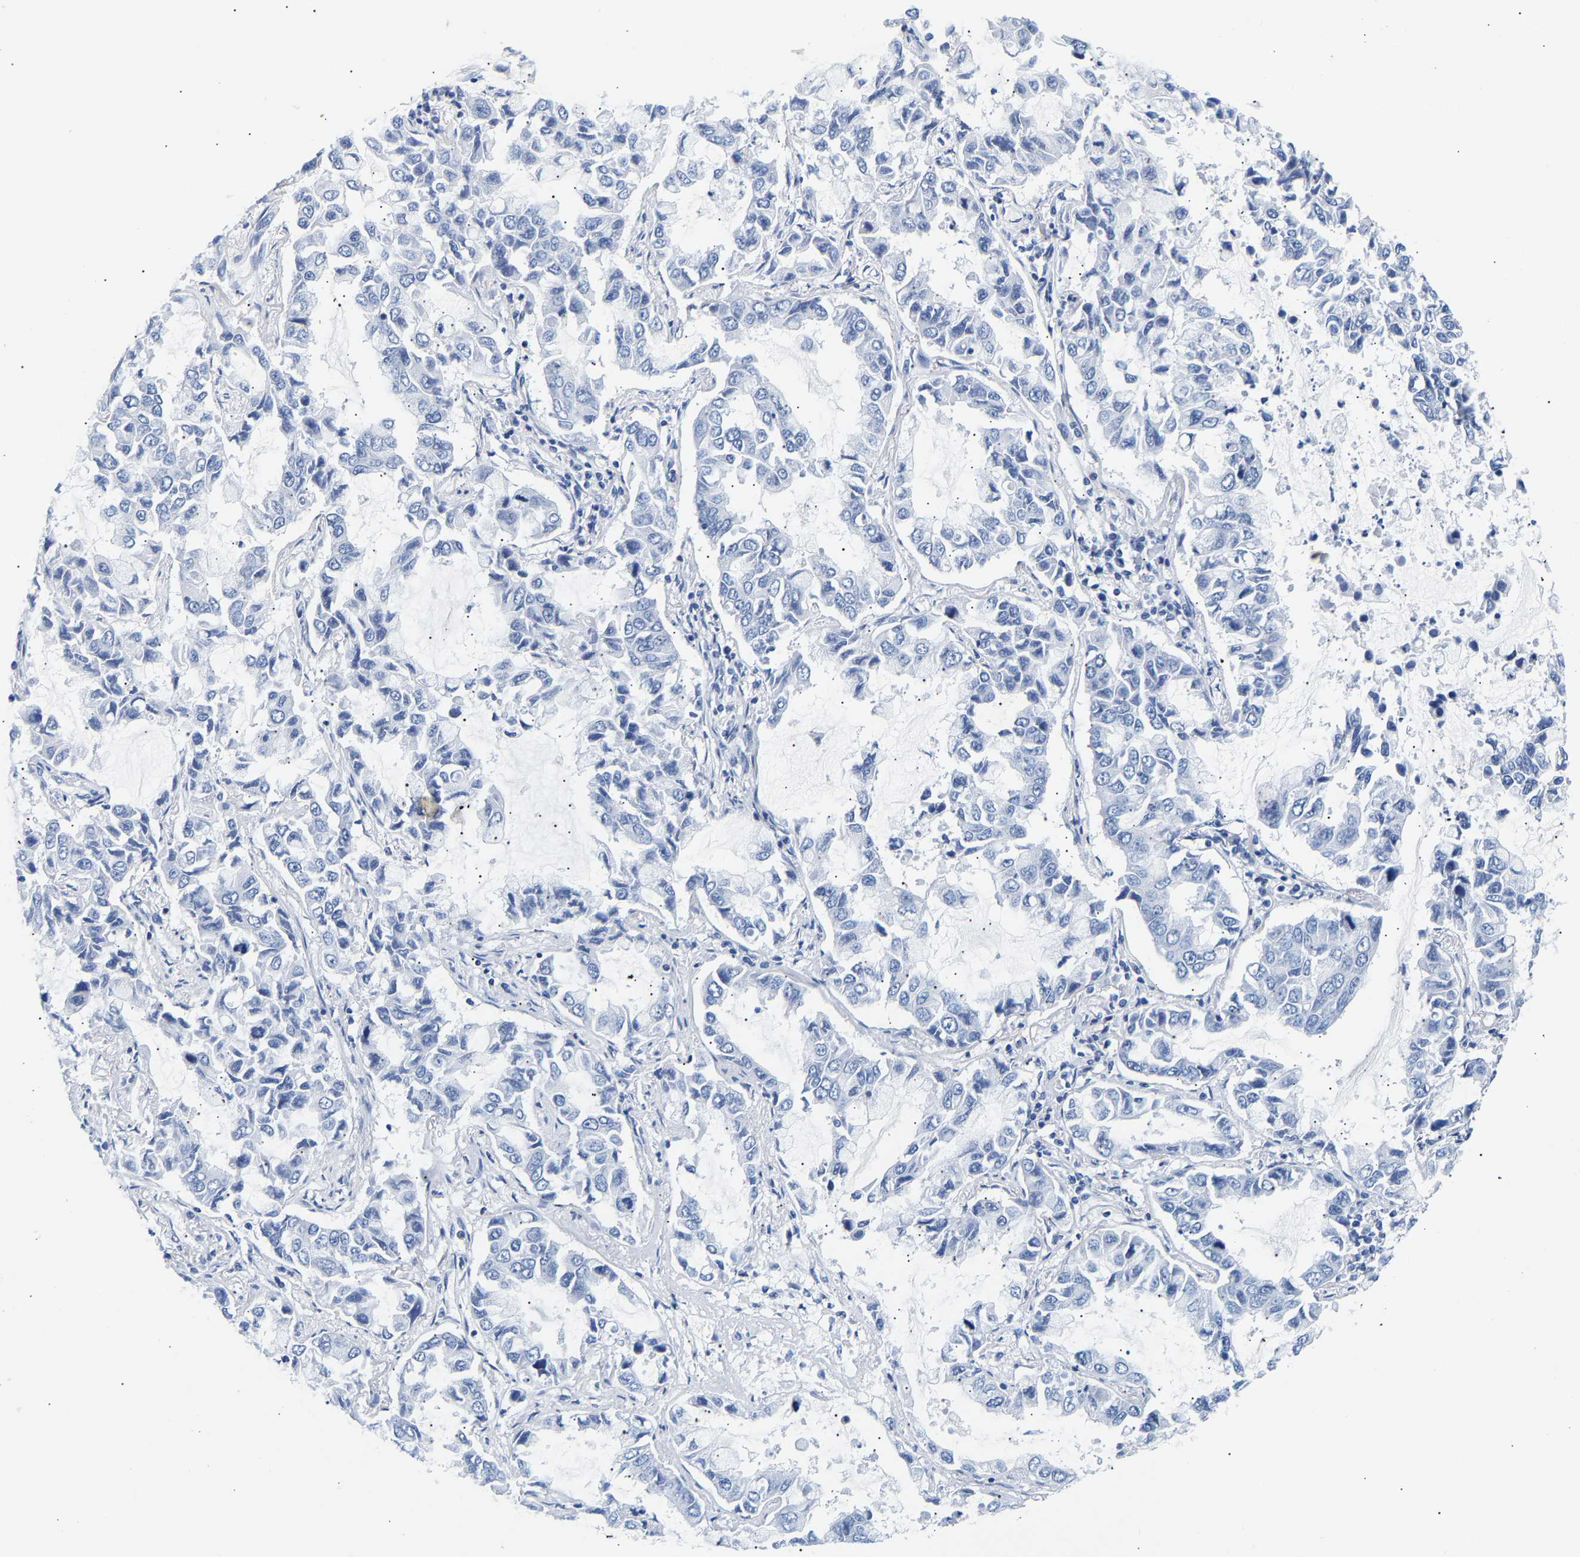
{"staining": {"intensity": "negative", "quantity": "none", "location": "none"}, "tissue": "lung cancer", "cell_type": "Tumor cells", "image_type": "cancer", "snomed": [{"axis": "morphology", "description": "Adenocarcinoma, NOS"}, {"axis": "topography", "description": "Lung"}], "caption": "Tumor cells show no significant protein staining in lung adenocarcinoma.", "gene": "SPINK2", "patient": {"sex": "male", "age": 64}}